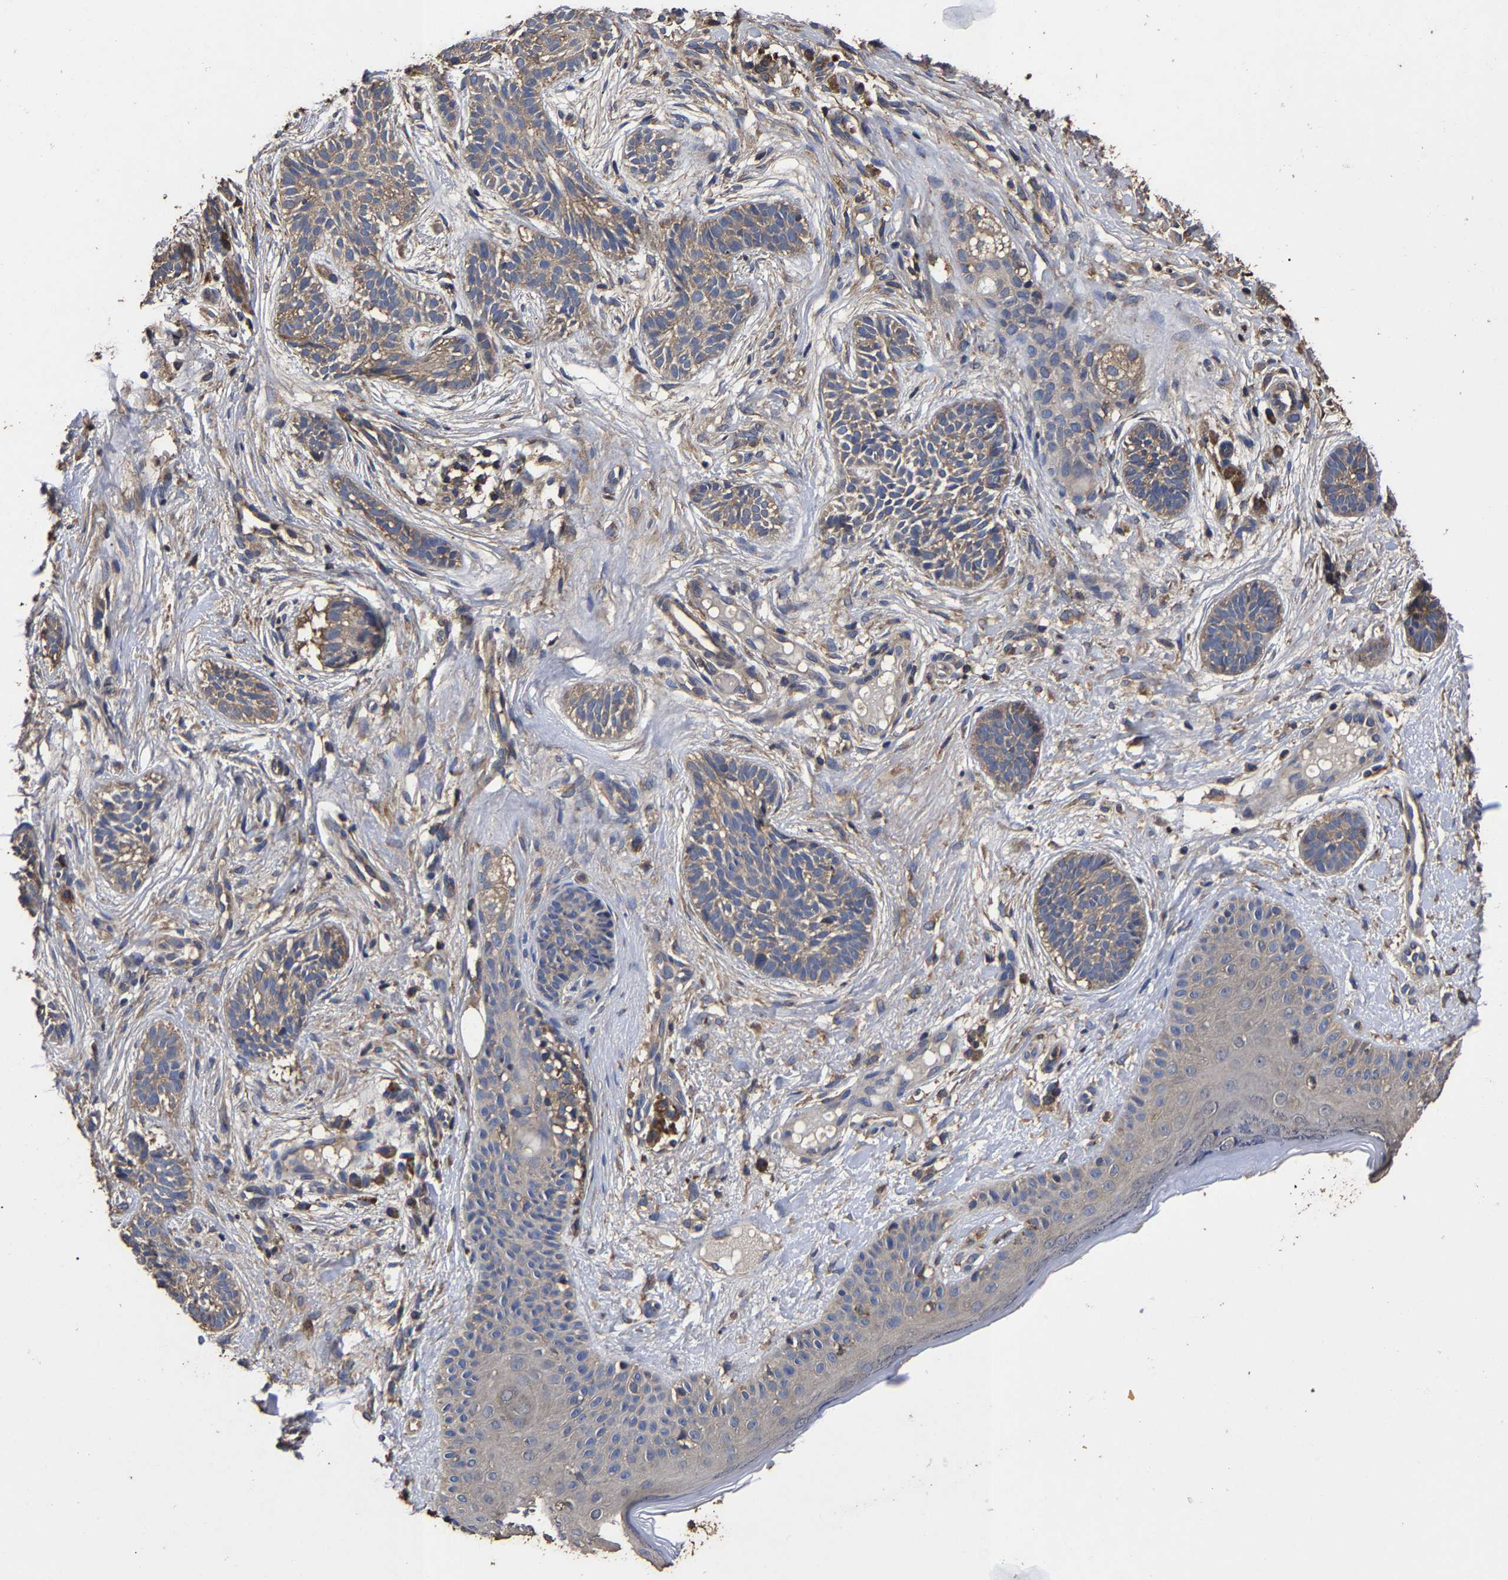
{"staining": {"intensity": "weak", "quantity": ">75%", "location": "cytoplasmic/membranous"}, "tissue": "skin cancer", "cell_type": "Tumor cells", "image_type": "cancer", "snomed": [{"axis": "morphology", "description": "Normal tissue, NOS"}, {"axis": "morphology", "description": "Basal cell carcinoma"}, {"axis": "topography", "description": "Skin"}], "caption": "This micrograph exhibits immunohistochemistry staining of human skin cancer (basal cell carcinoma), with low weak cytoplasmic/membranous positivity in approximately >75% of tumor cells.", "gene": "ITCH", "patient": {"sex": "male", "age": 63}}